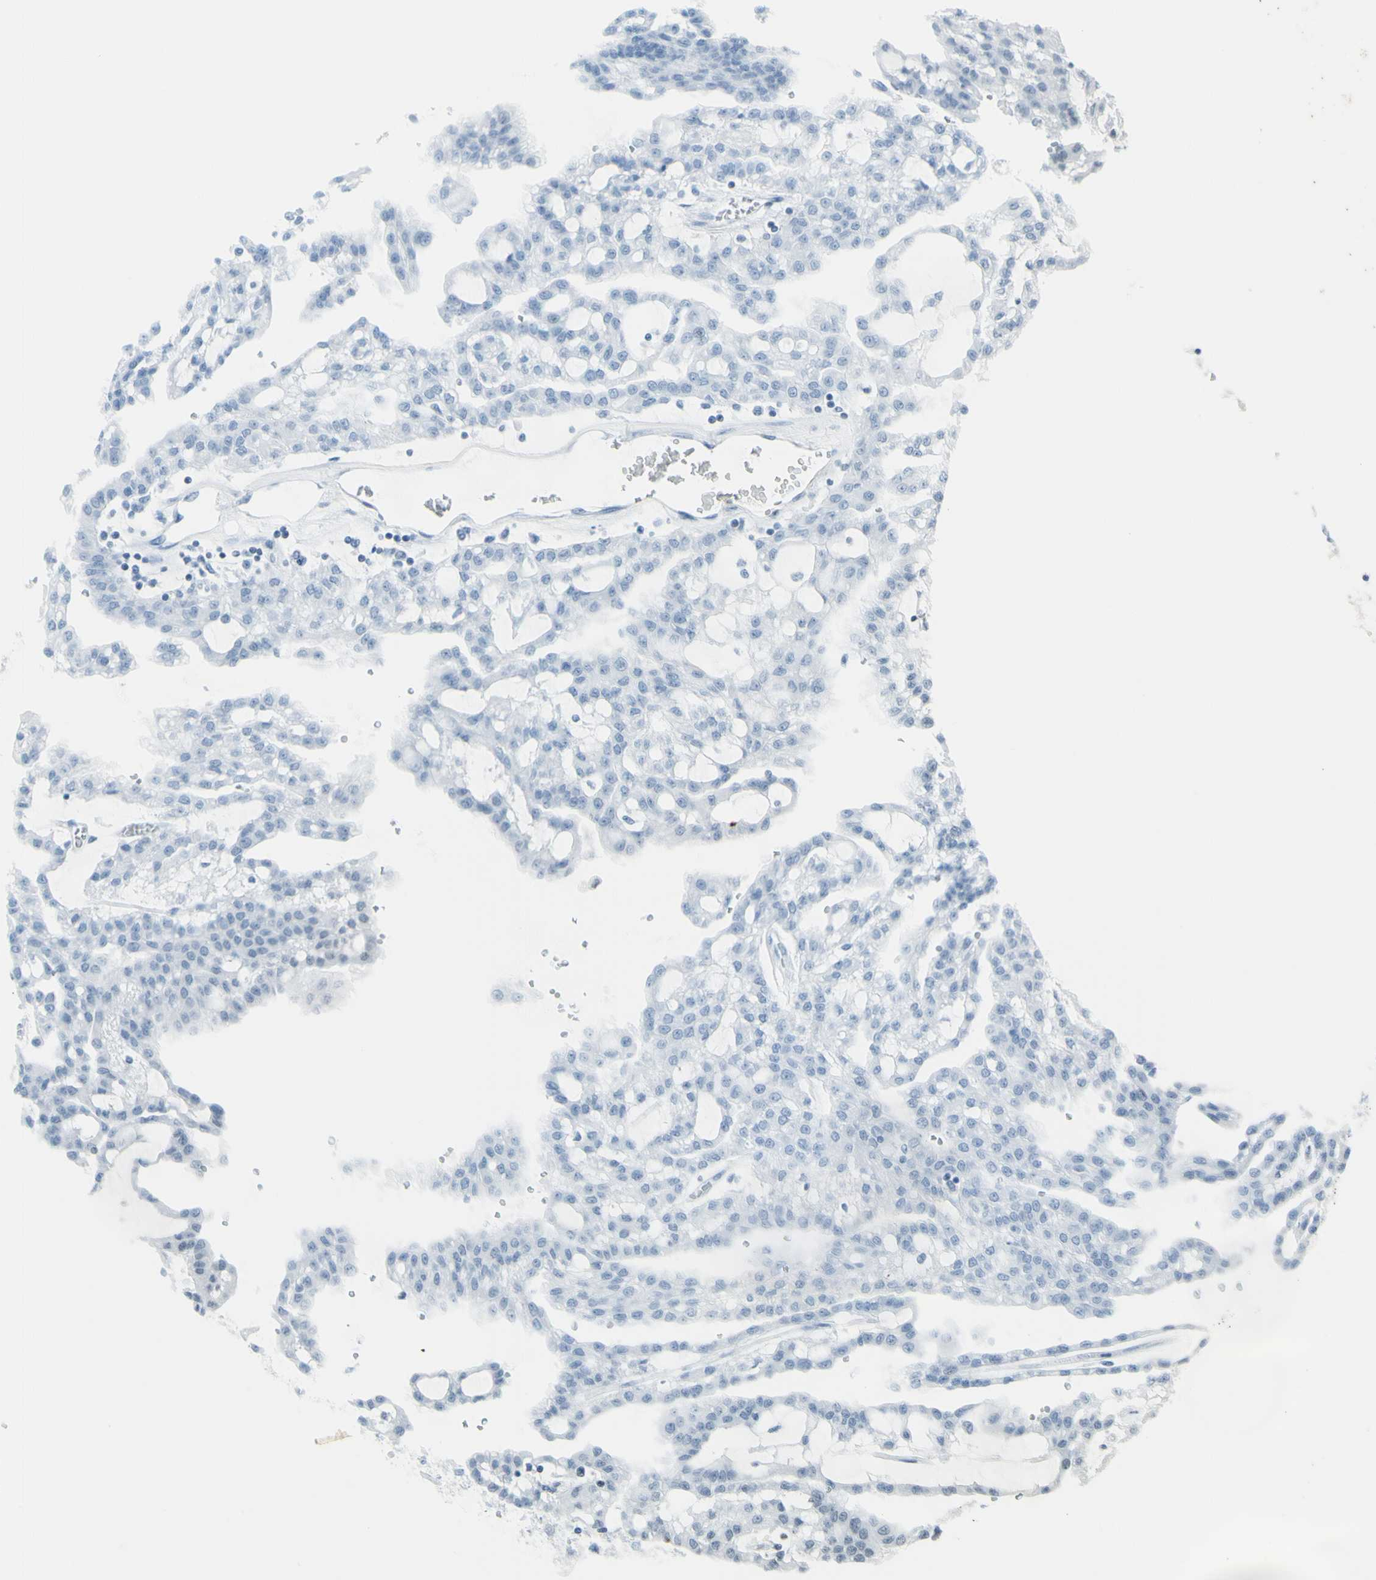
{"staining": {"intensity": "negative", "quantity": "none", "location": "none"}, "tissue": "renal cancer", "cell_type": "Tumor cells", "image_type": "cancer", "snomed": [{"axis": "morphology", "description": "Adenocarcinoma, NOS"}, {"axis": "topography", "description": "Kidney"}], "caption": "Tumor cells show no significant staining in renal adenocarcinoma.", "gene": "SUPT6H", "patient": {"sex": "male", "age": 63}}